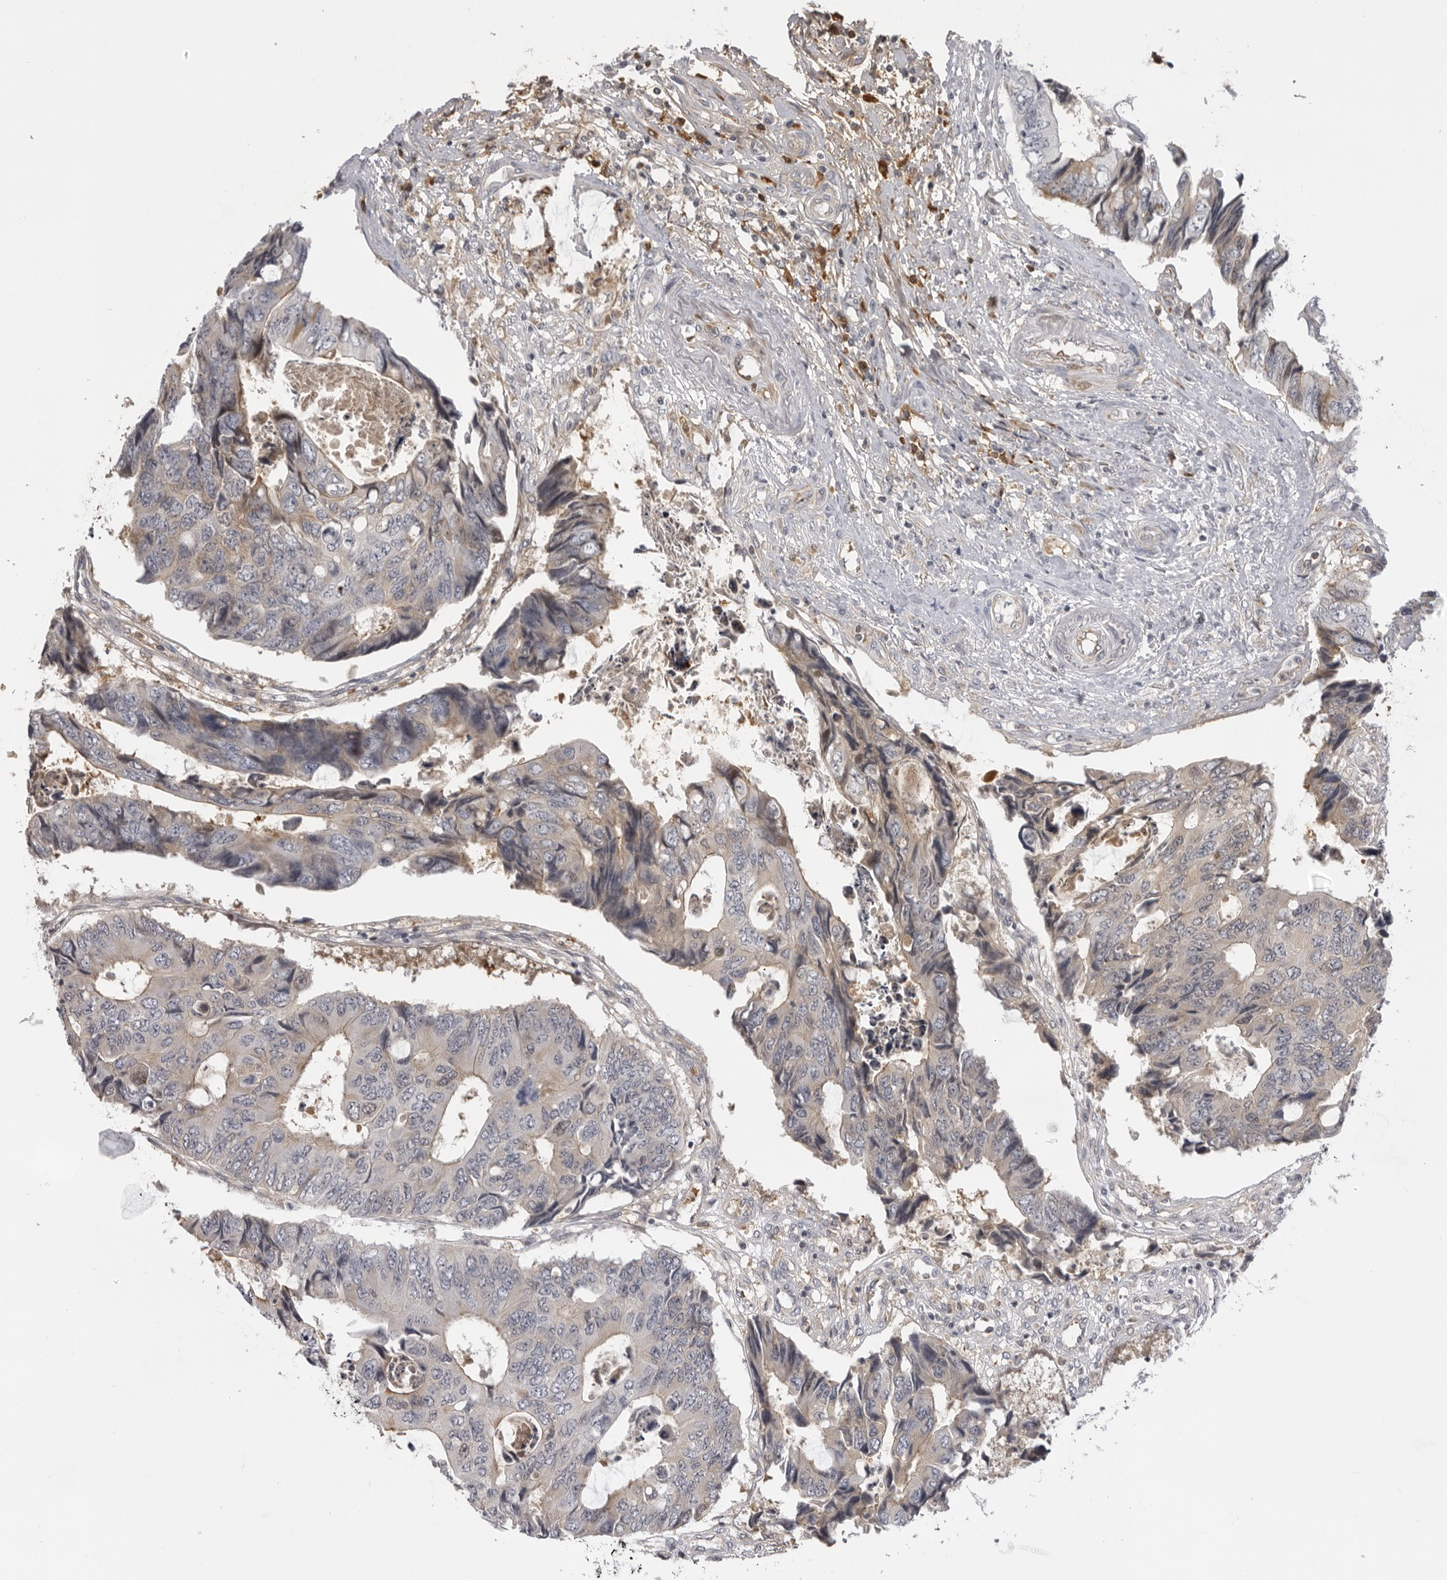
{"staining": {"intensity": "weak", "quantity": "<25%", "location": "cytoplasmic/membranous"}, "tissue": "colorectal cancer", "cell_type": "Tumor cells", "image_type": "cancer", "snomed": [{"axis": "morphology", "description": "Adenocarcinoma, NOS"}, {"axis": "topography", "description": "Rectum"}], "caption": "DAB immunohistochemical staining of colorectal adenocarcinoma reveals no significant staining in tumor cells.", "gene": "PLEKHF2", "patient": {"sex": "male", "age": 84}}